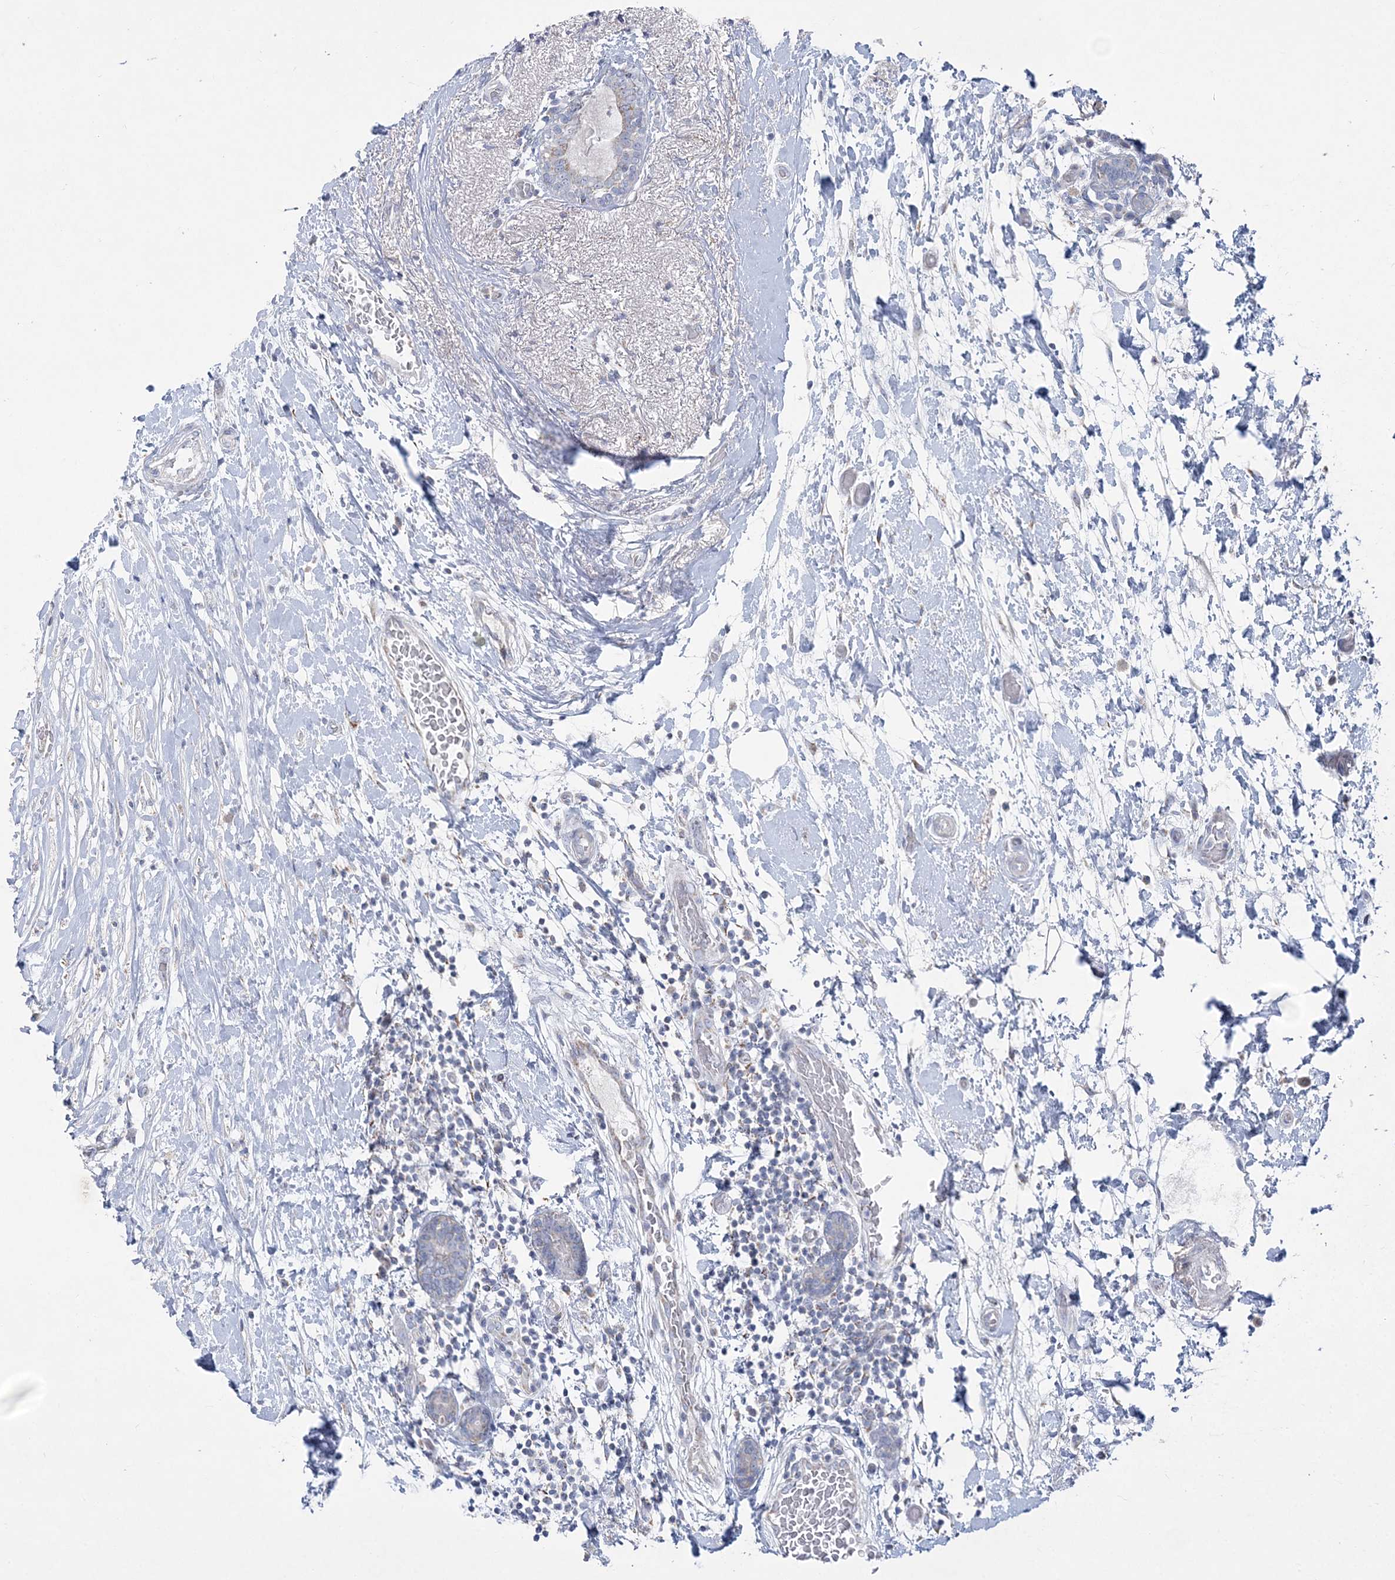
{"staining": {"intensity": "negative", "quantity": "none", "location": "none"}, "tissue": "breast cancer", "cell_type": "Tumor cells", "image_type": "cancer", "snomed": [{"axis": "morphology", "description": "Duct carcinoma"}, {"axis": "topography", "description": "Breast"}], "caption": "An immunohistochemistry micrograph of invasive ductal carcinoma (breast) is shown. There is no staining in tumor cells of invasive ductal carcinoma (breast). The staining was performed using DAB to visualize the protein expression in brown, while the nuclei were stained in blue with hematoxylin (Magnification: 20x).", "gene": "TBC1D7", "patient": {"sex": "female", "age": 62}}